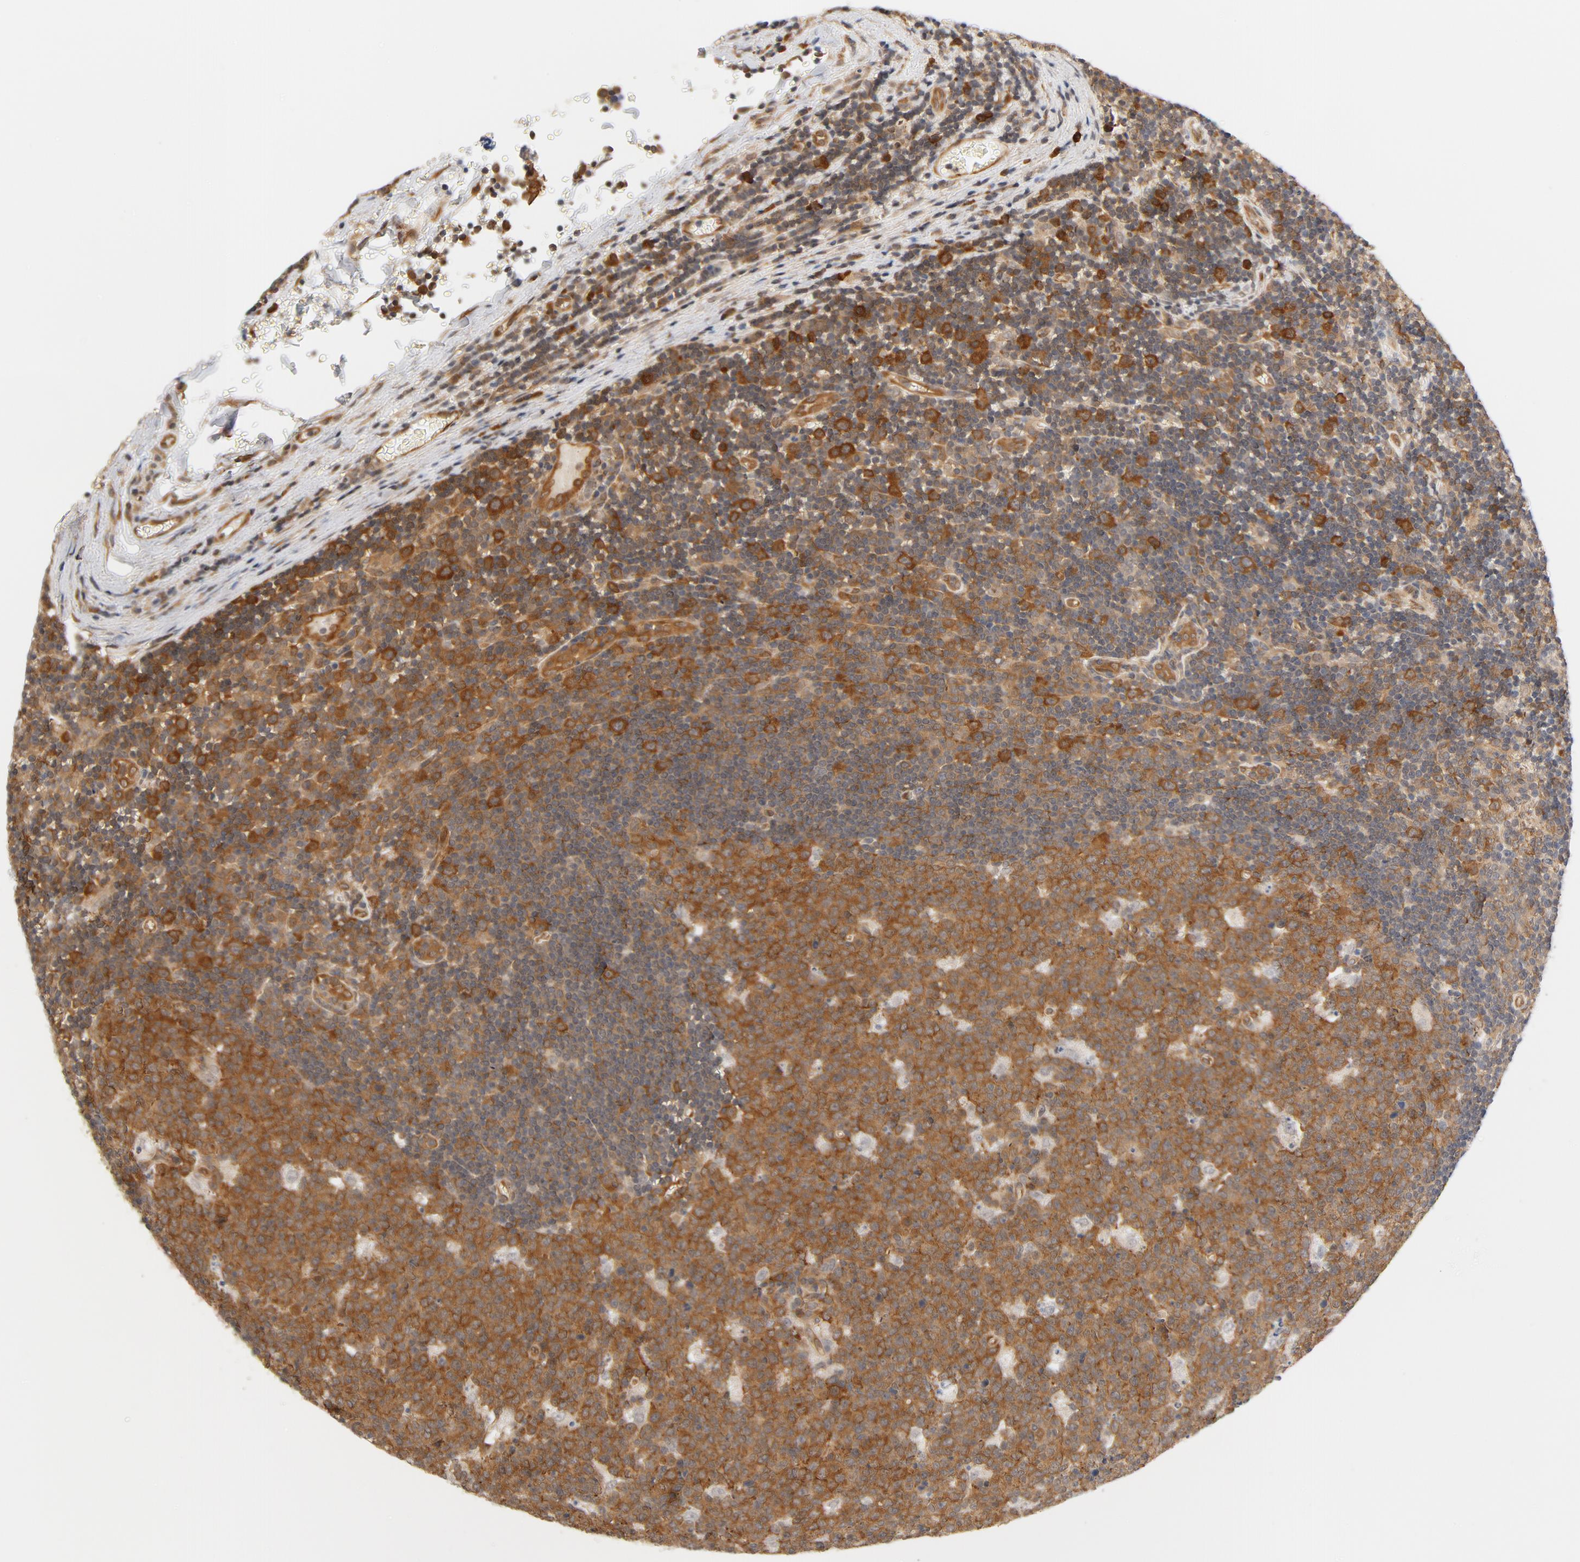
{"staining": {"intensity": "strong", "quantity": ">75%", "location": "cytoplasmic/membranous"}, "tissue": "lymph node", "cell_type": "Germinal center cells", "image_type": "normal", "snomed": [{"axis": "morphology", "description": "Normal tissue, NOS"}, {"axis": "topography", "description": "Lymph node"}, {"axis": "topography", "description": "Salivary gland"}], "caption": "Benign lymph node exhibits strong cytoplasmic/membranous expression in approximately >75% of germinal center cells, visualized by immunohistochemistry. (DAB = brown stain, brightfield microscopy at high magnification).", "gene": "EIF4E", "patient": {"sex": "male", "age": 8}}